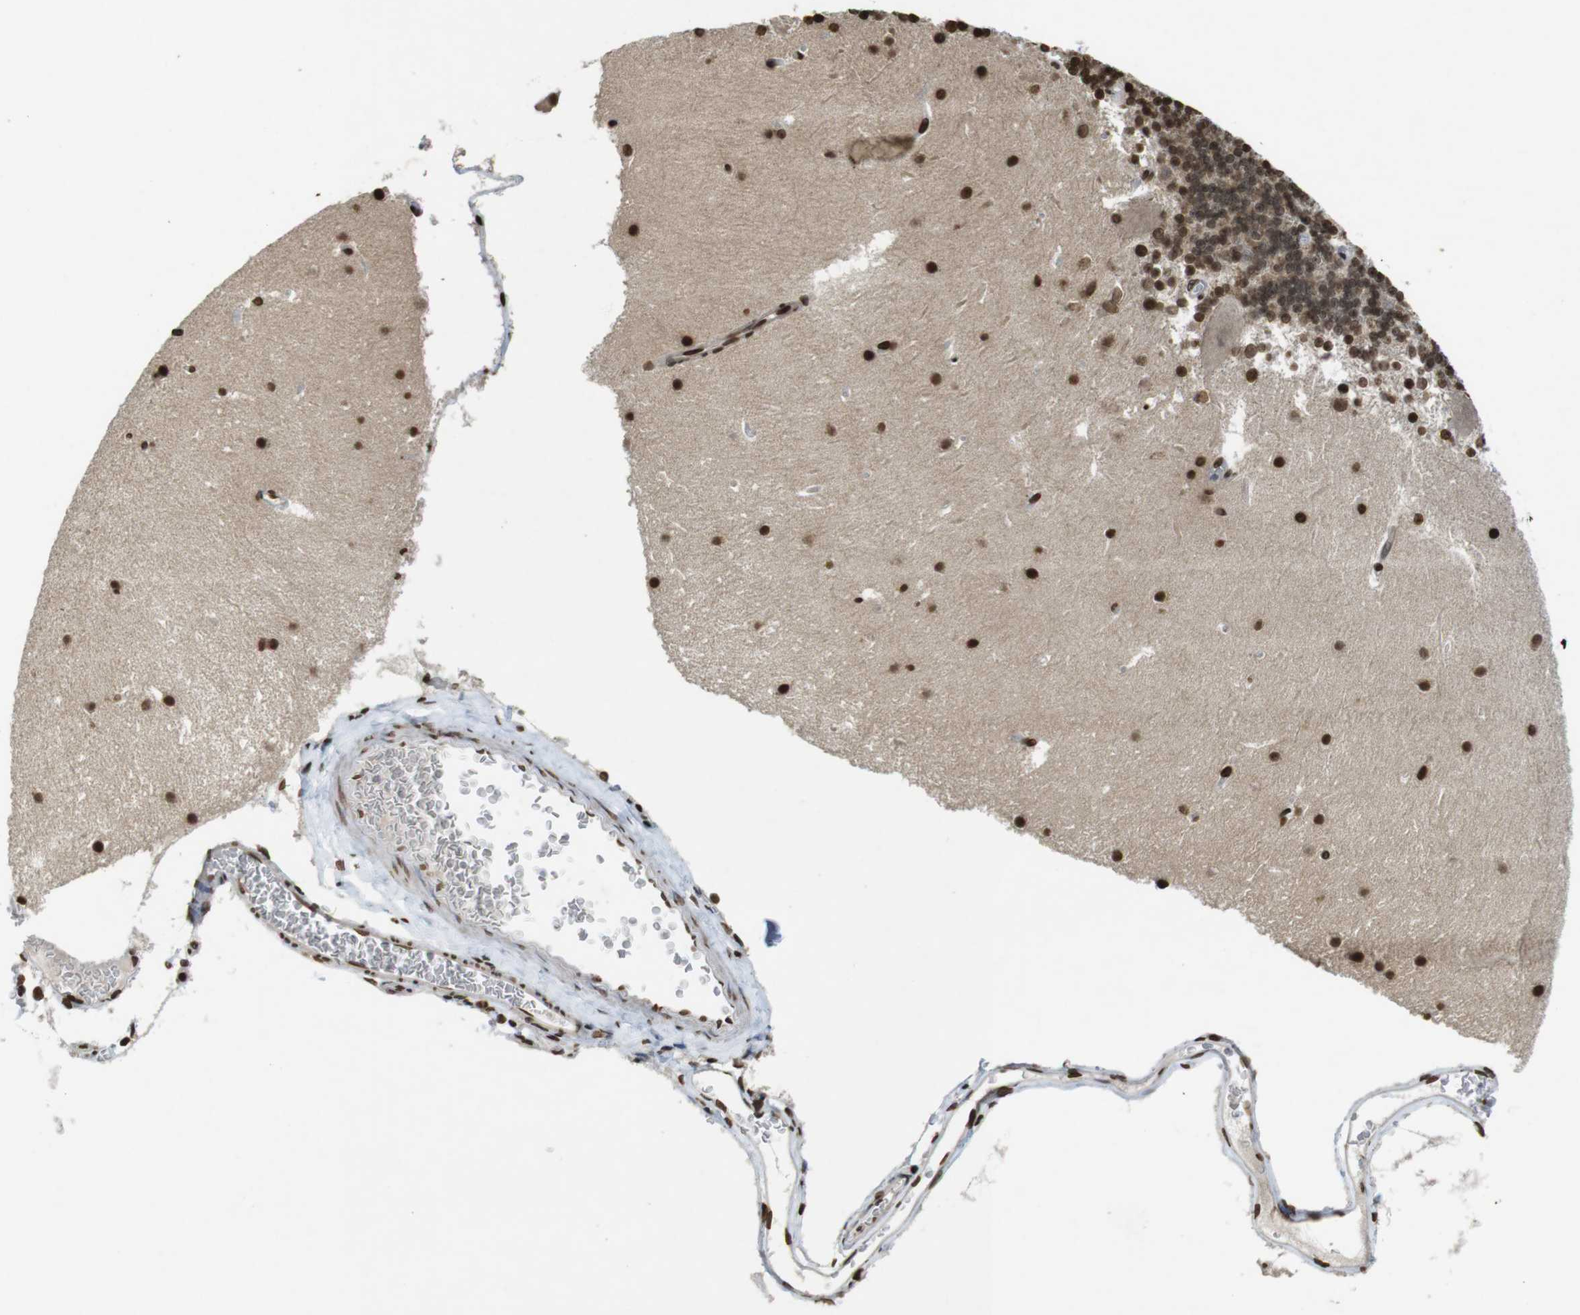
{"staining": {"intensity": "moderate", "quantity": "25%-75%", "location": "nuclear"}, "tissue": "cerebellum", "cell_type": "Cells in granular layer", "image_type": "normal", "snomed": [{"axis": "morphology", "description": "Normal tissue, NOS"}, {"axis": "topography", "description": "Cerebellum"}], "caption": "Protein expression analysis of benign cerebellum displays moderate nuclear positivity in about 25%-75% of cells in granular layer.", "gene": "FOXA3", "patient": {"sex": "male", "age": 45}}